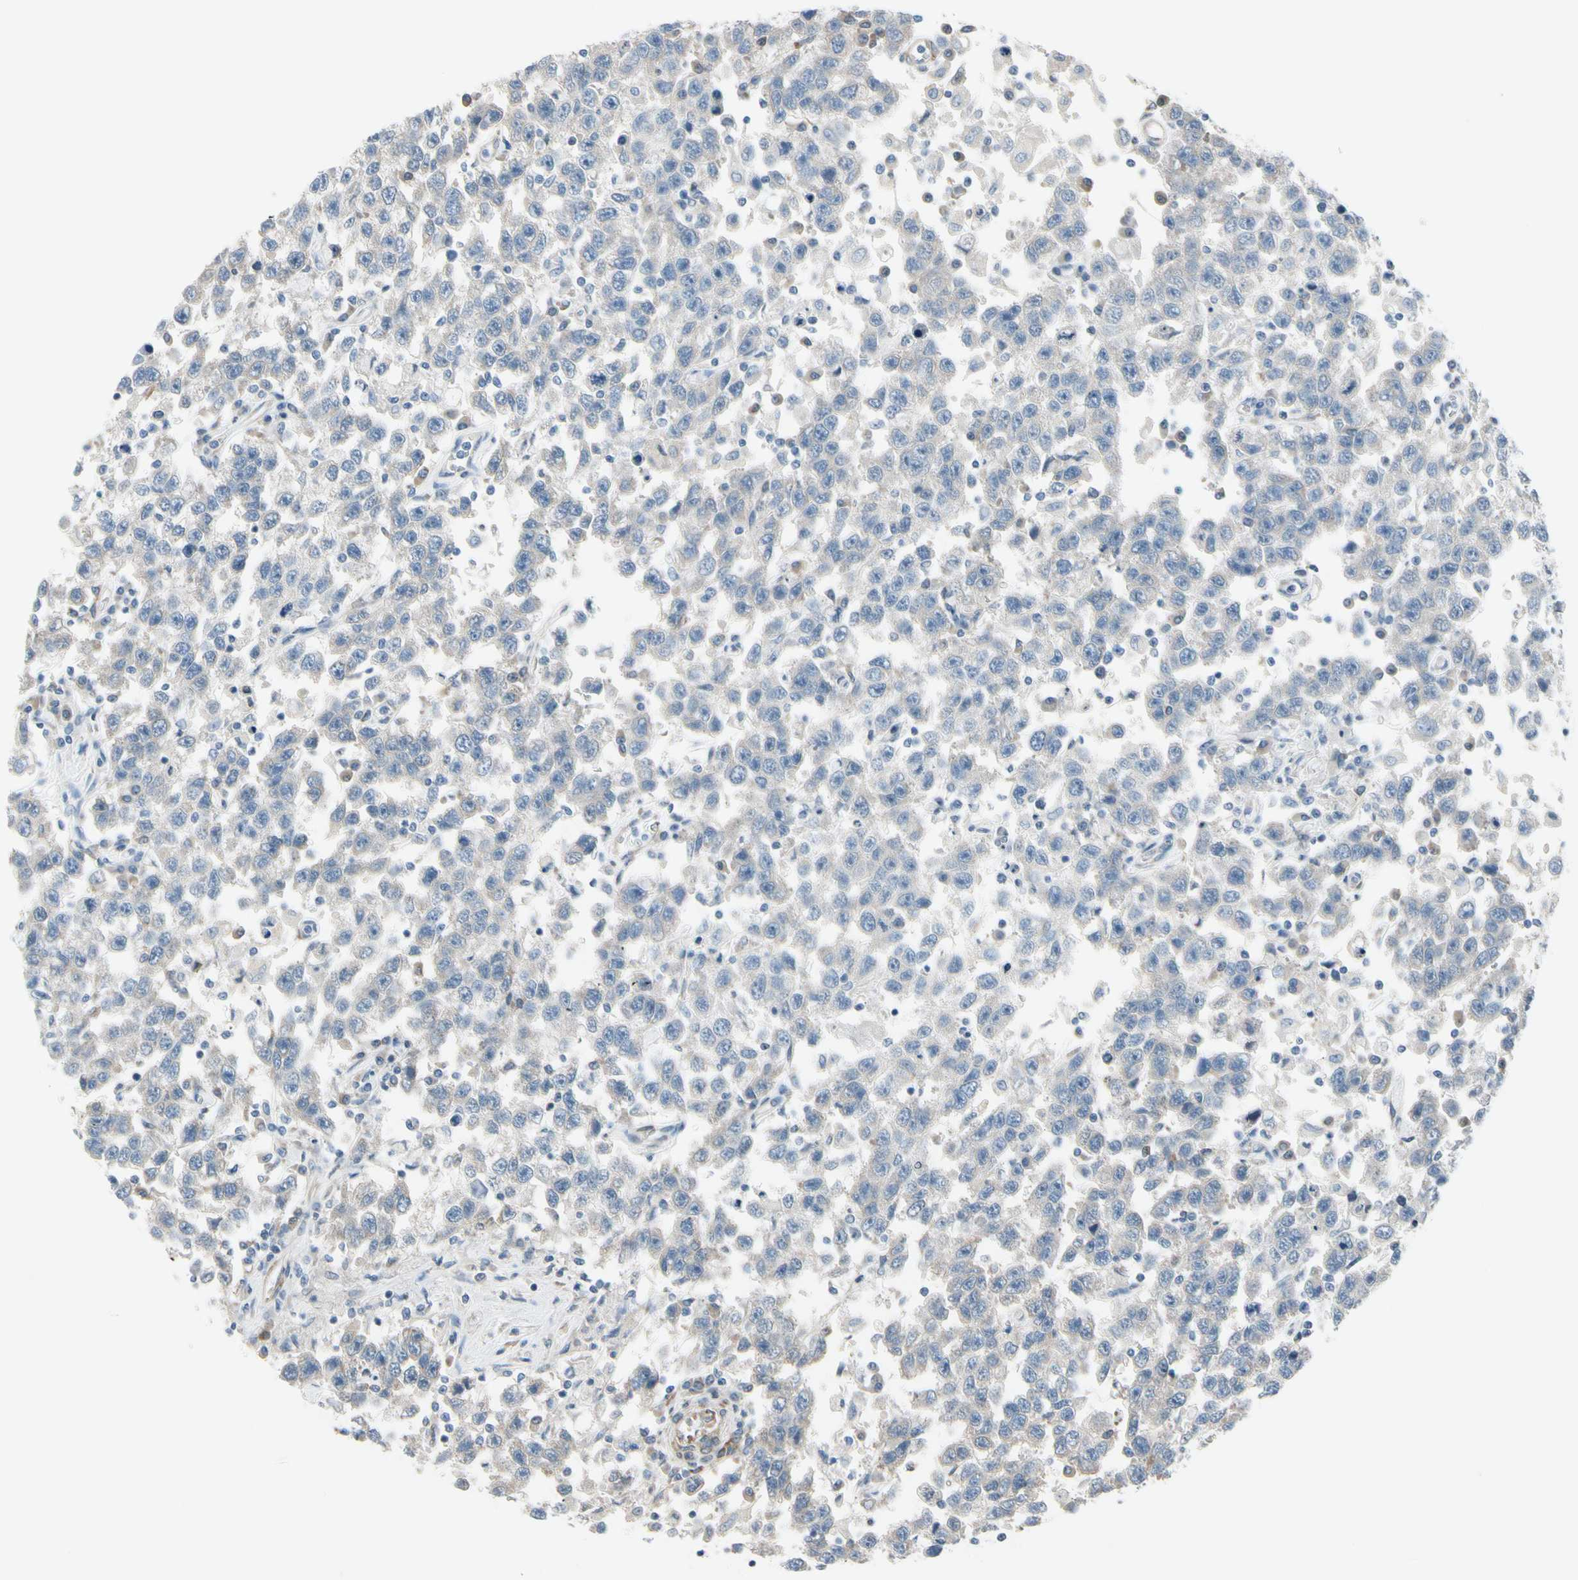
{"staining": {"intensity": "negative", "quantity": "none", "location": "none"}, "tissue": "testis cancer", "cell_type": "Tumor cells", "image_type": "cancer", "snomed": [{"axis": "morphology", "description": "Seminoma, NOS"}, {"axis": "topography", "description": "Testis"}], "caption": "Immunohistochemical staining of human testis seminoma exhibits no significant expression in tumor cells.", "gene": "MAP2", "patient": {"sex": "male", "age": 41}}